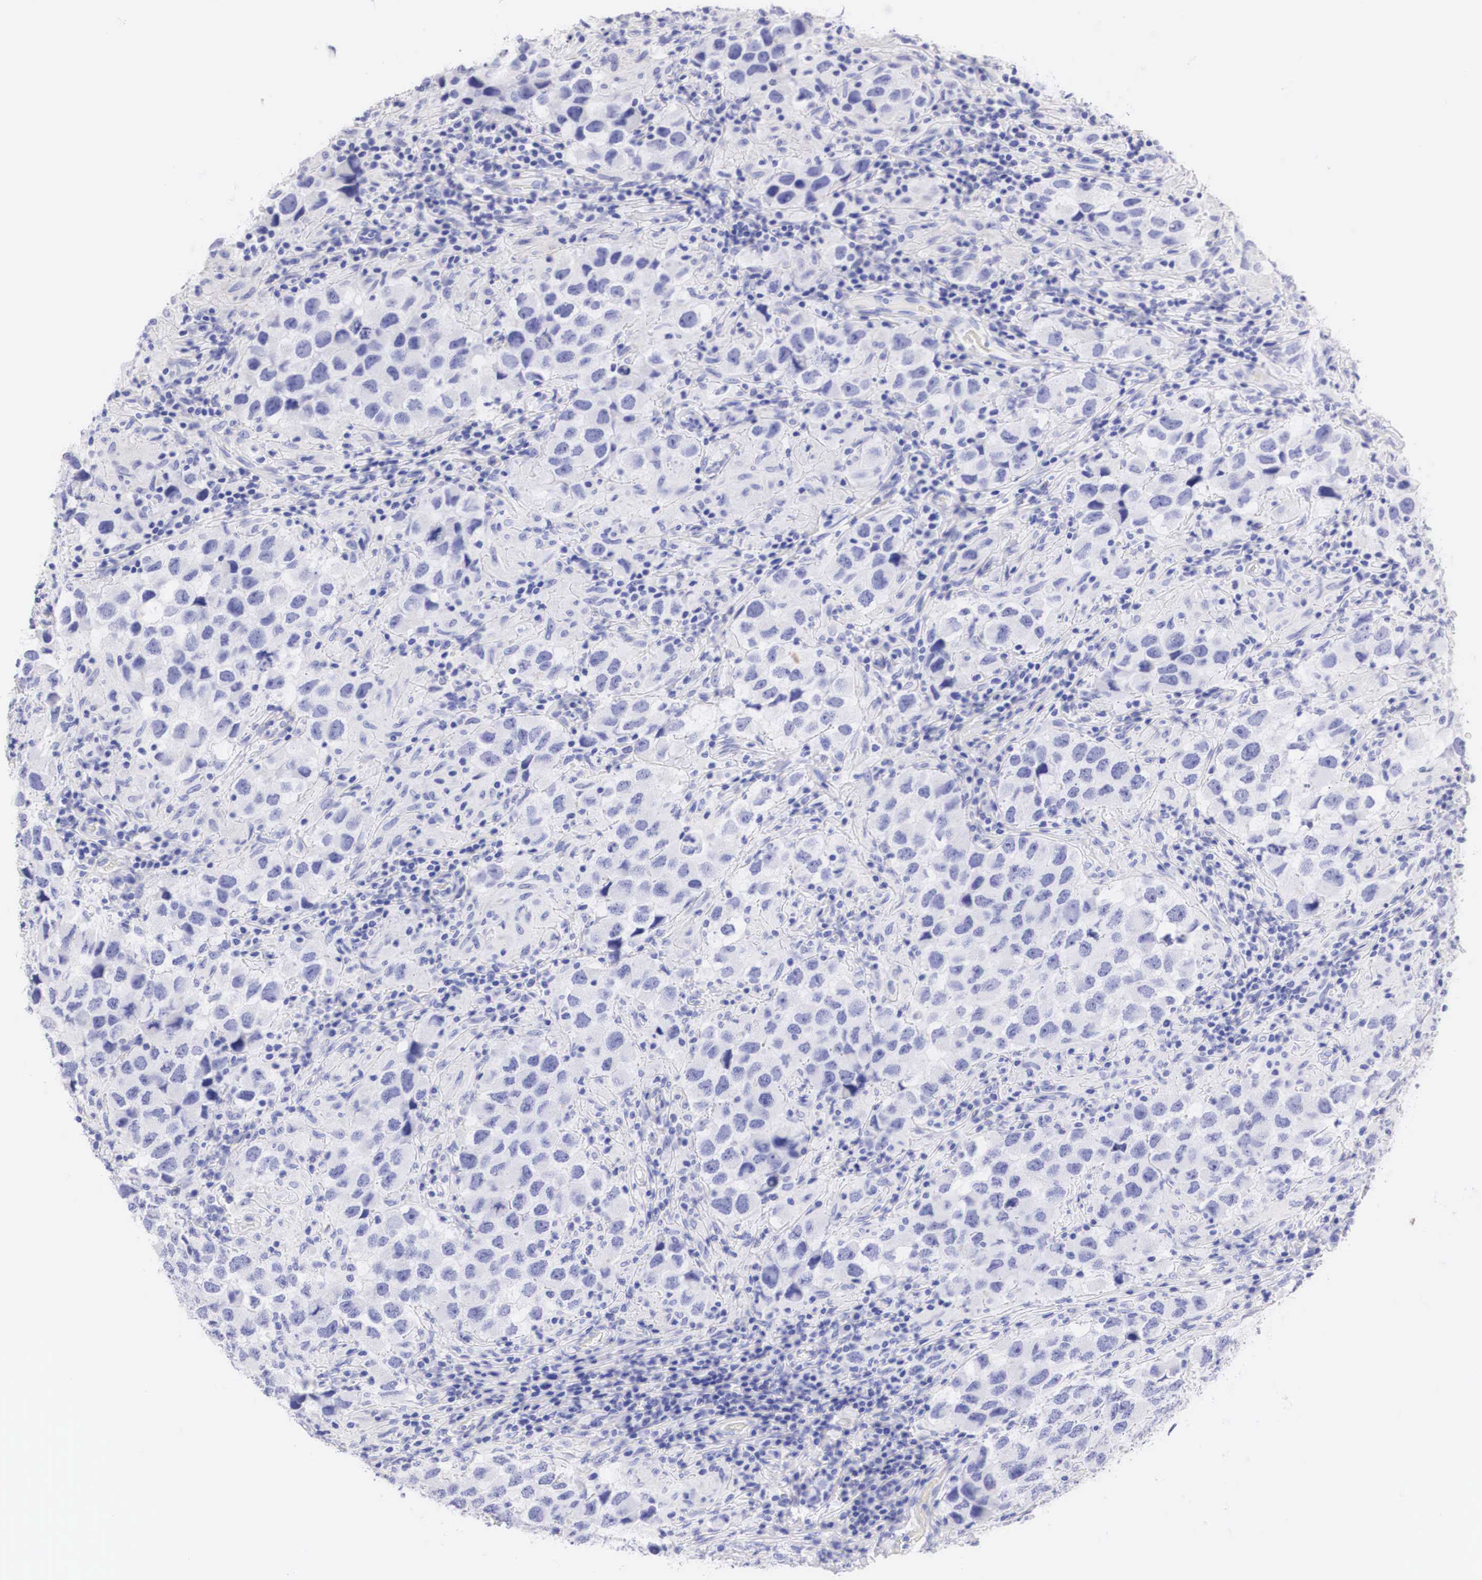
{"staining": {"intensity": "negative", "quantity": "none", "location": "none"}, "tissue": "testis cancer", "cell_type": "Tumor cells", "image_type": "cancer", "snomed": [{"axis": "morphology", "description": "Carcinoma, Embryonal, NOS"}, {"axis": "topography", "description": "Testis"}], "caption": "Tumor cells show no significant staining in testis embryonal carcinoma.", "gene": "ERBB2", "patient": {"sex": "male", "age": 21}}